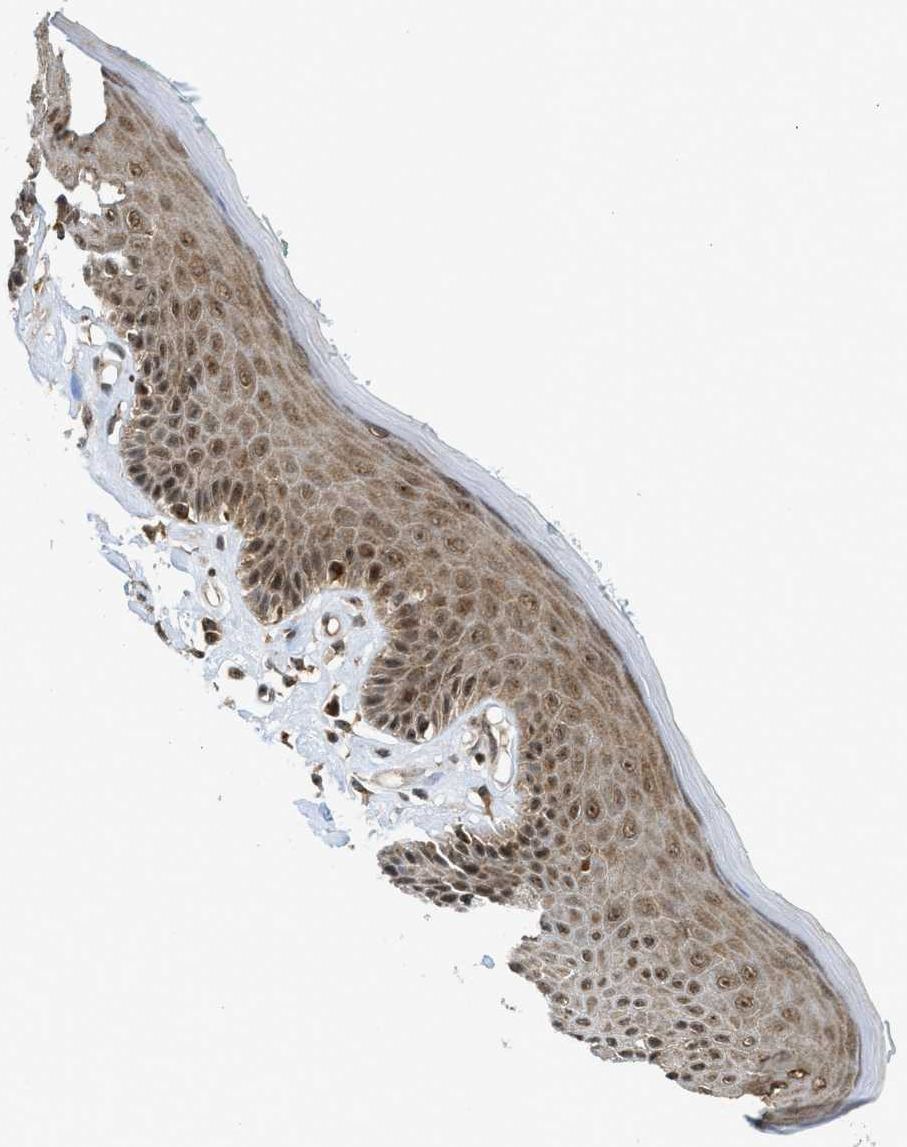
{"staining": {"intensity": "moderate", "quantity": ">75%", "location": "cytoplasmic/membranous,nuclear"}, "tissue": "skin", "cell_type": "Epidermal cells", "image_type": "normal", "snomed": [{"axis": "morphology", "description": "Normal tissue, NOS"}, {"axis": "topography", "description": "Vulva"}], "caption": "Unremarkable skin displays moderate cytoplasmic/membranous,nuclear expression in about >75% of epidermal cells.", "gene": "TACC1", "patient": {"sex": "female", "age": 73}}